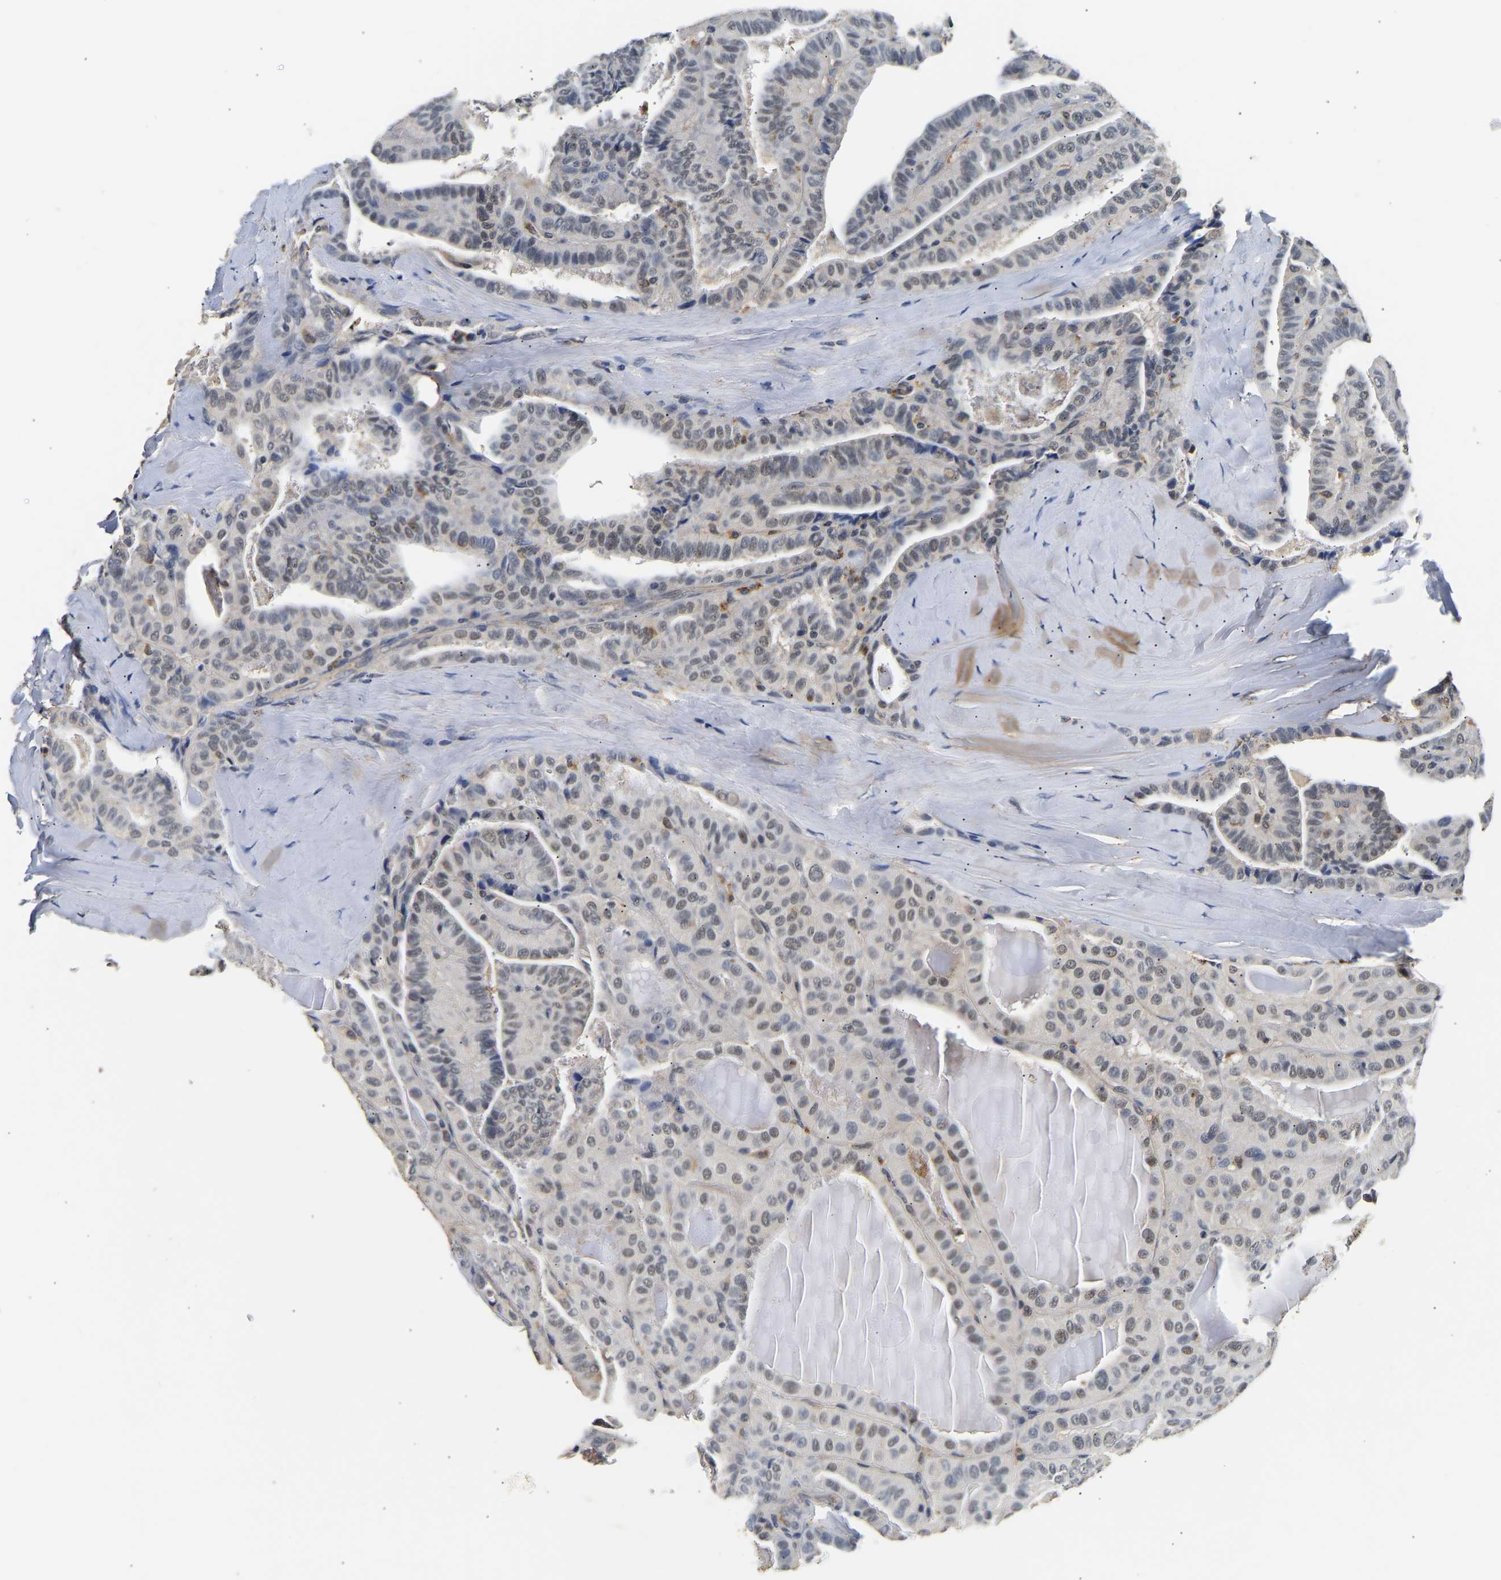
{"staining": {"intensity": "weak", "quantity": "<25%", "location": "nuclear"}, "tissue": "thyroid cancer", "cell_type": "Tumor cells", "image_type": "cancer", "snomed": [{"axis": "morphology", "description": "Papillary adenocarcinoma, NOS"}, {"axis": "topography", "description": "Thyroid gland"}], "caption": "A high-resolution histopathology image shows IHC staining of thyroid papillary adenocarcinoma, which displays no significant expression in tumor cells. The staining is performed using DAB brown chromogen with nuclei counter-stained in using hematoxylin.", "gene": "SMU1", "patient": {"sex": "male", "age": 77}}